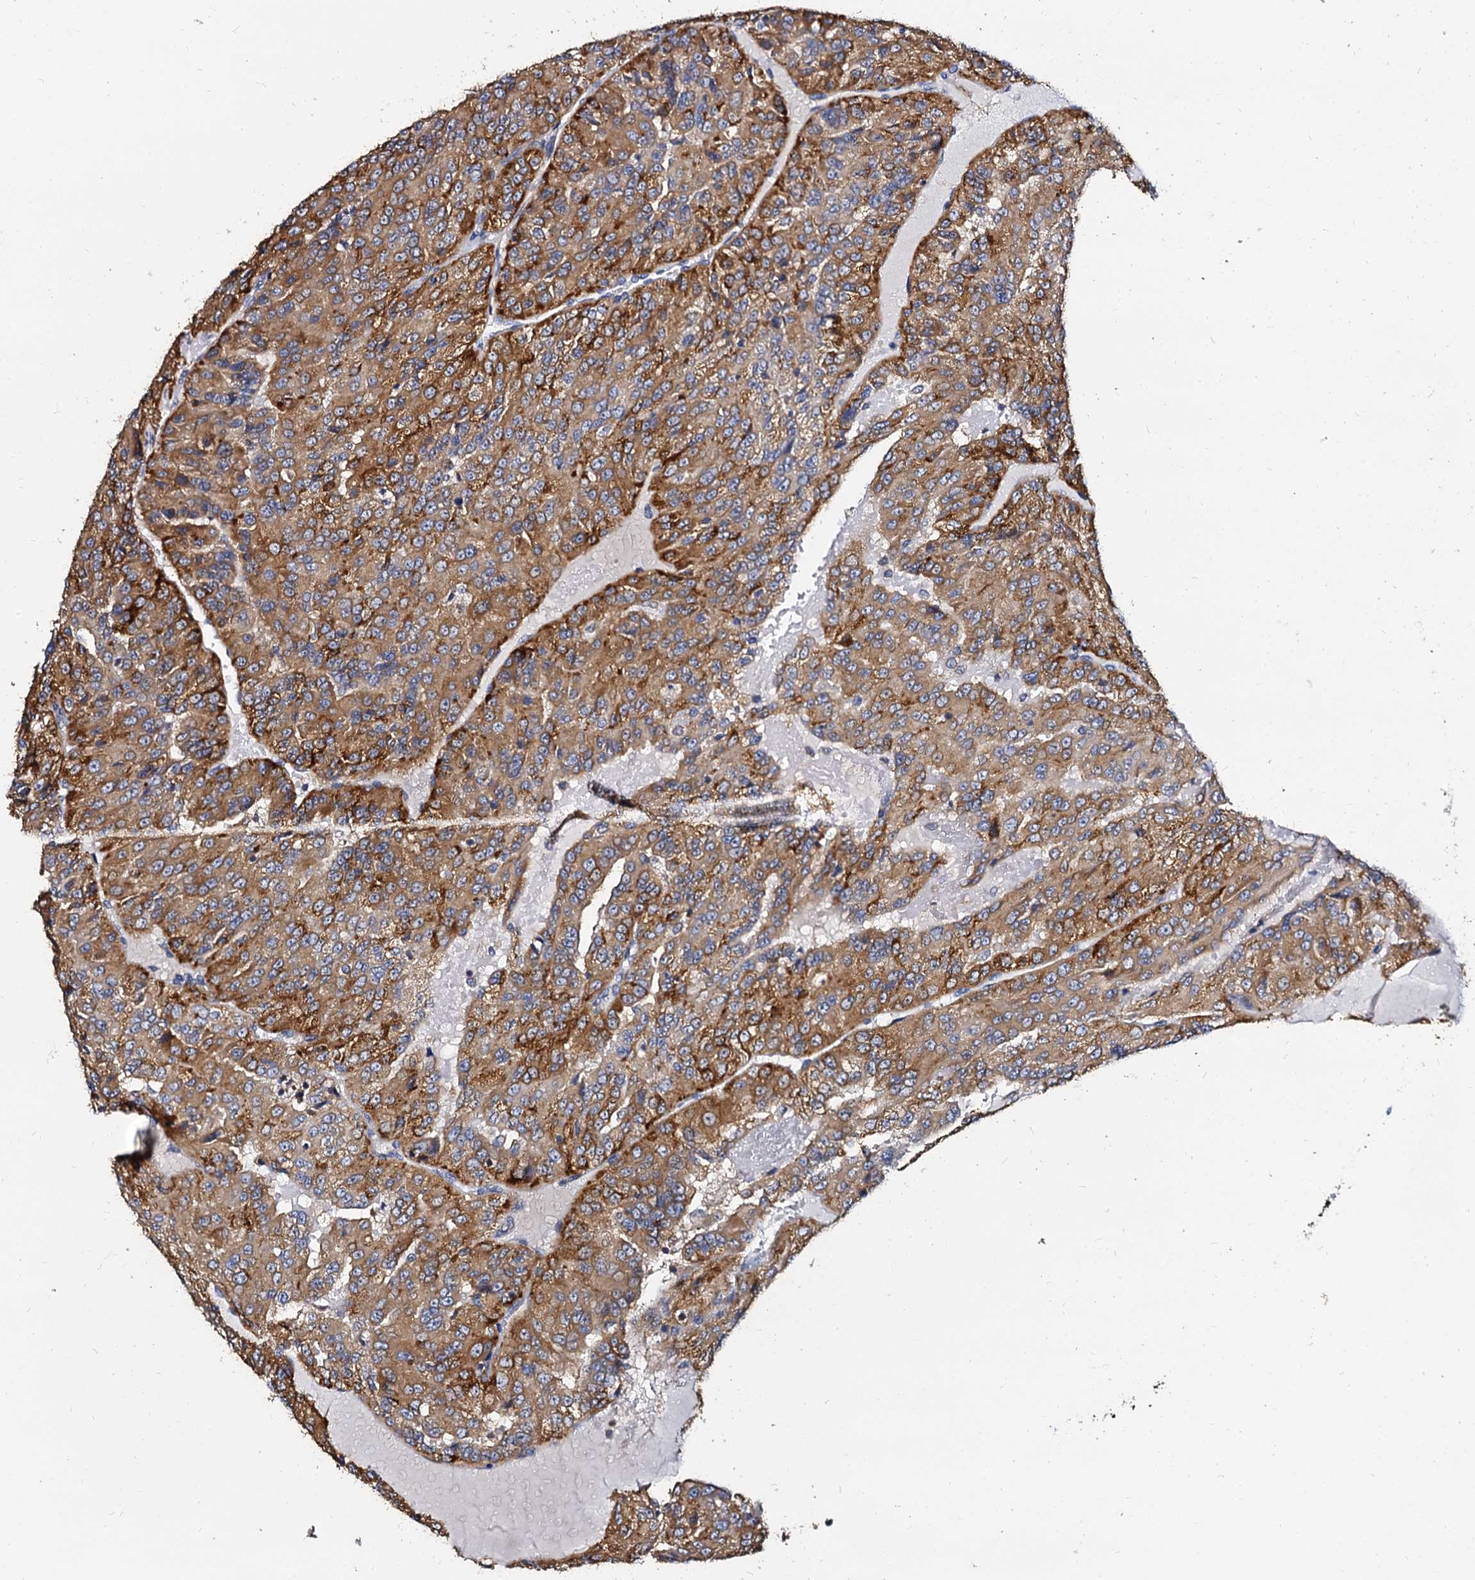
{"staining": {"intensity": "moderate", "quantity": ">75%", "location": "cytoplasmic/membranous"}, "tissue": "renal cancer", "cell_type": "Tumor cells", "image_type": "cancer", "snomed": [{"axis": "morphology", "description": "Adenocarcinoma, NOS"}, {"axis": "topography", "description": "Kidney"}], "caption": "This histopathology image reveals immunohistochemistry (IHC) staining of renal cancer, with medium moderate cytoplasmic/membranous staining in approximately >75% of tumor cells.", "gene": "ANKRD13A", "patient": {"sex": "female", "age": 63}}